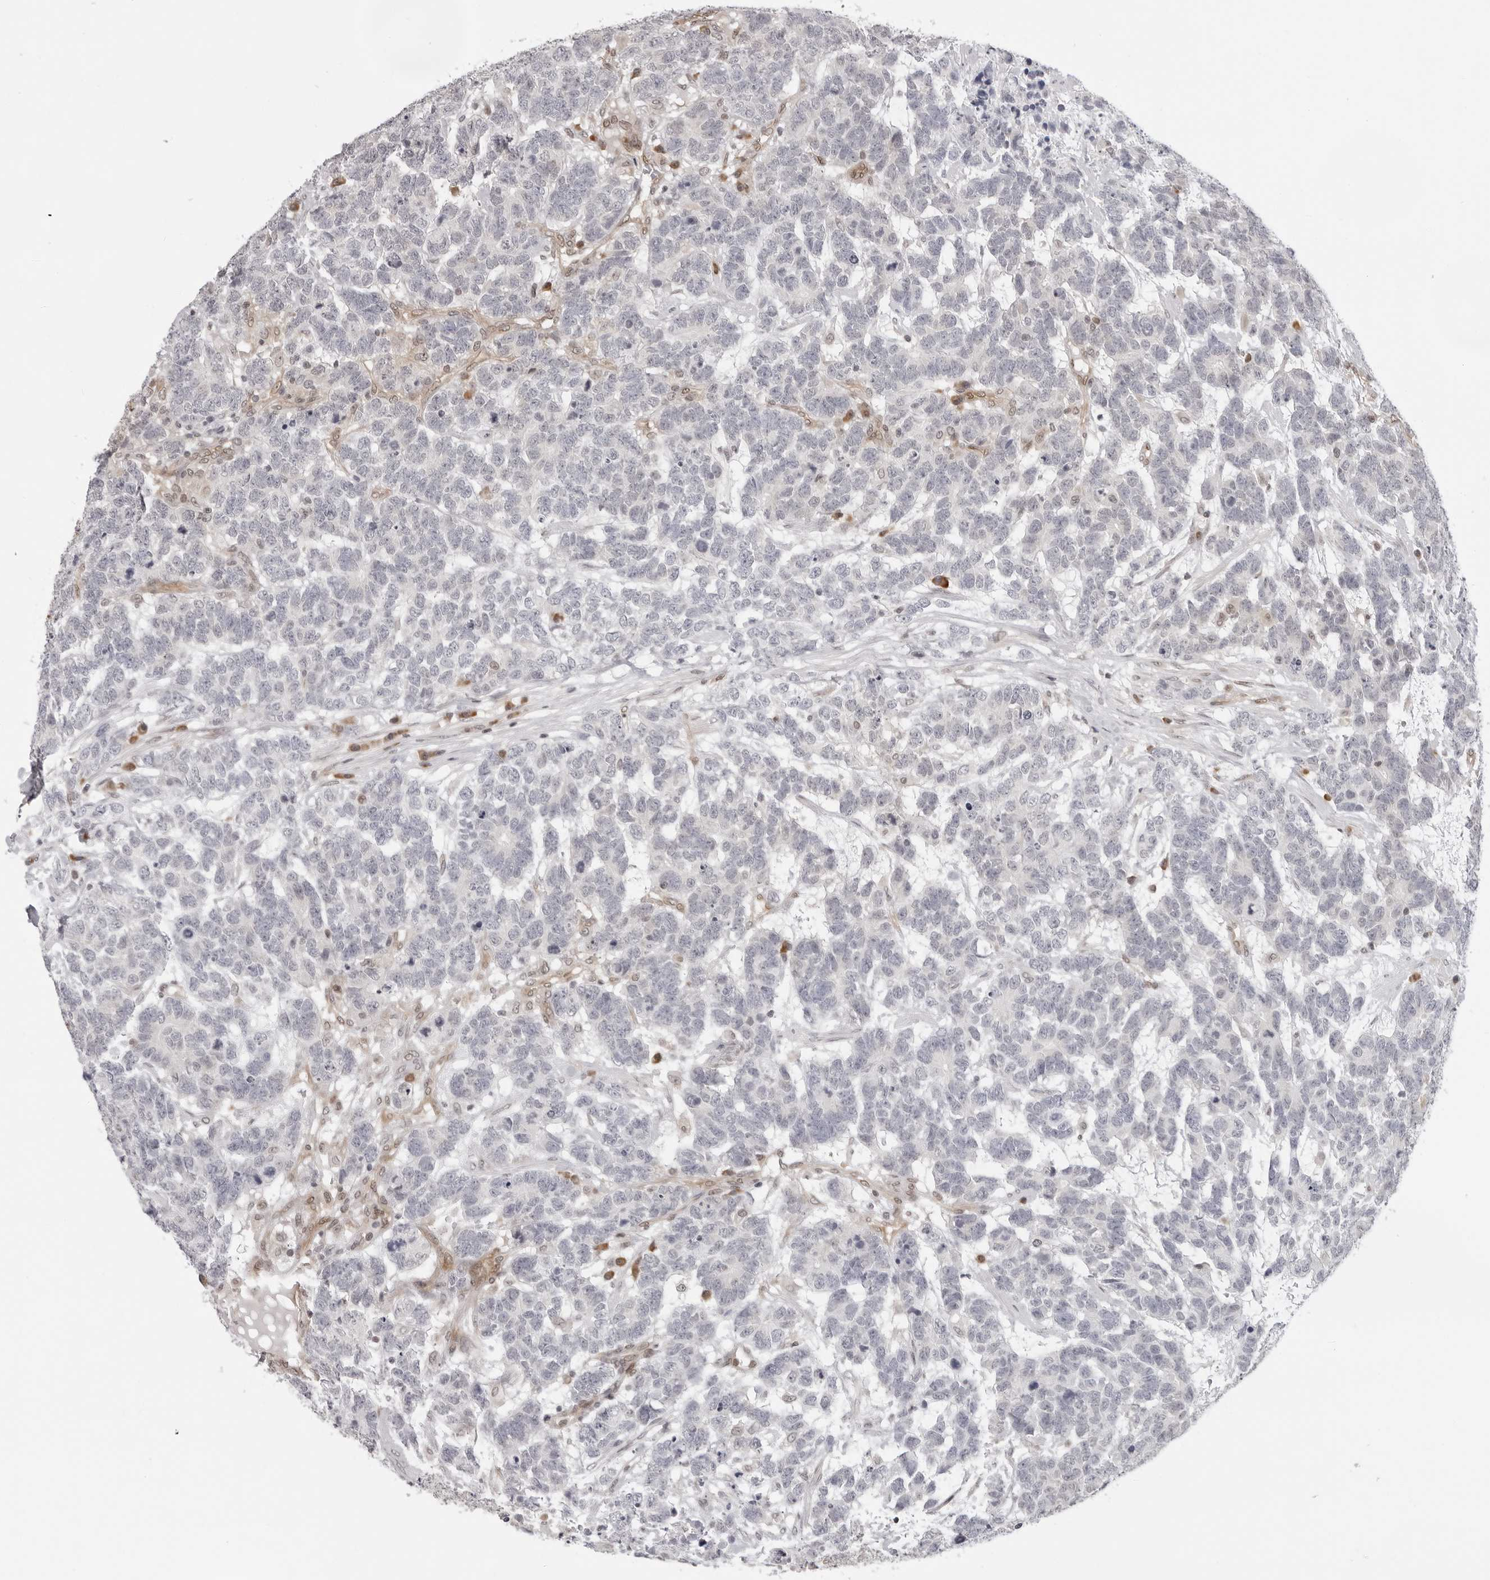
{"staining": {"intensity": "negative", "quantity": "none", "location": "none"}, "tissue": "testis cancer", "cell_type": "Tumor cells", "image_type": "cancer", "snomed": [{"axis": "morphology", "description": "Carcinoma, Embryonal, NOS"}, {"axis": "topography", "description": "Testis"}], "caption": "DAB immunohistochemical staining of human embryonal carcinoma (testis) displays no significant expression in tumor cells.", "gene": "CASP7", "patient": {"sex": "male", "age": 26}}